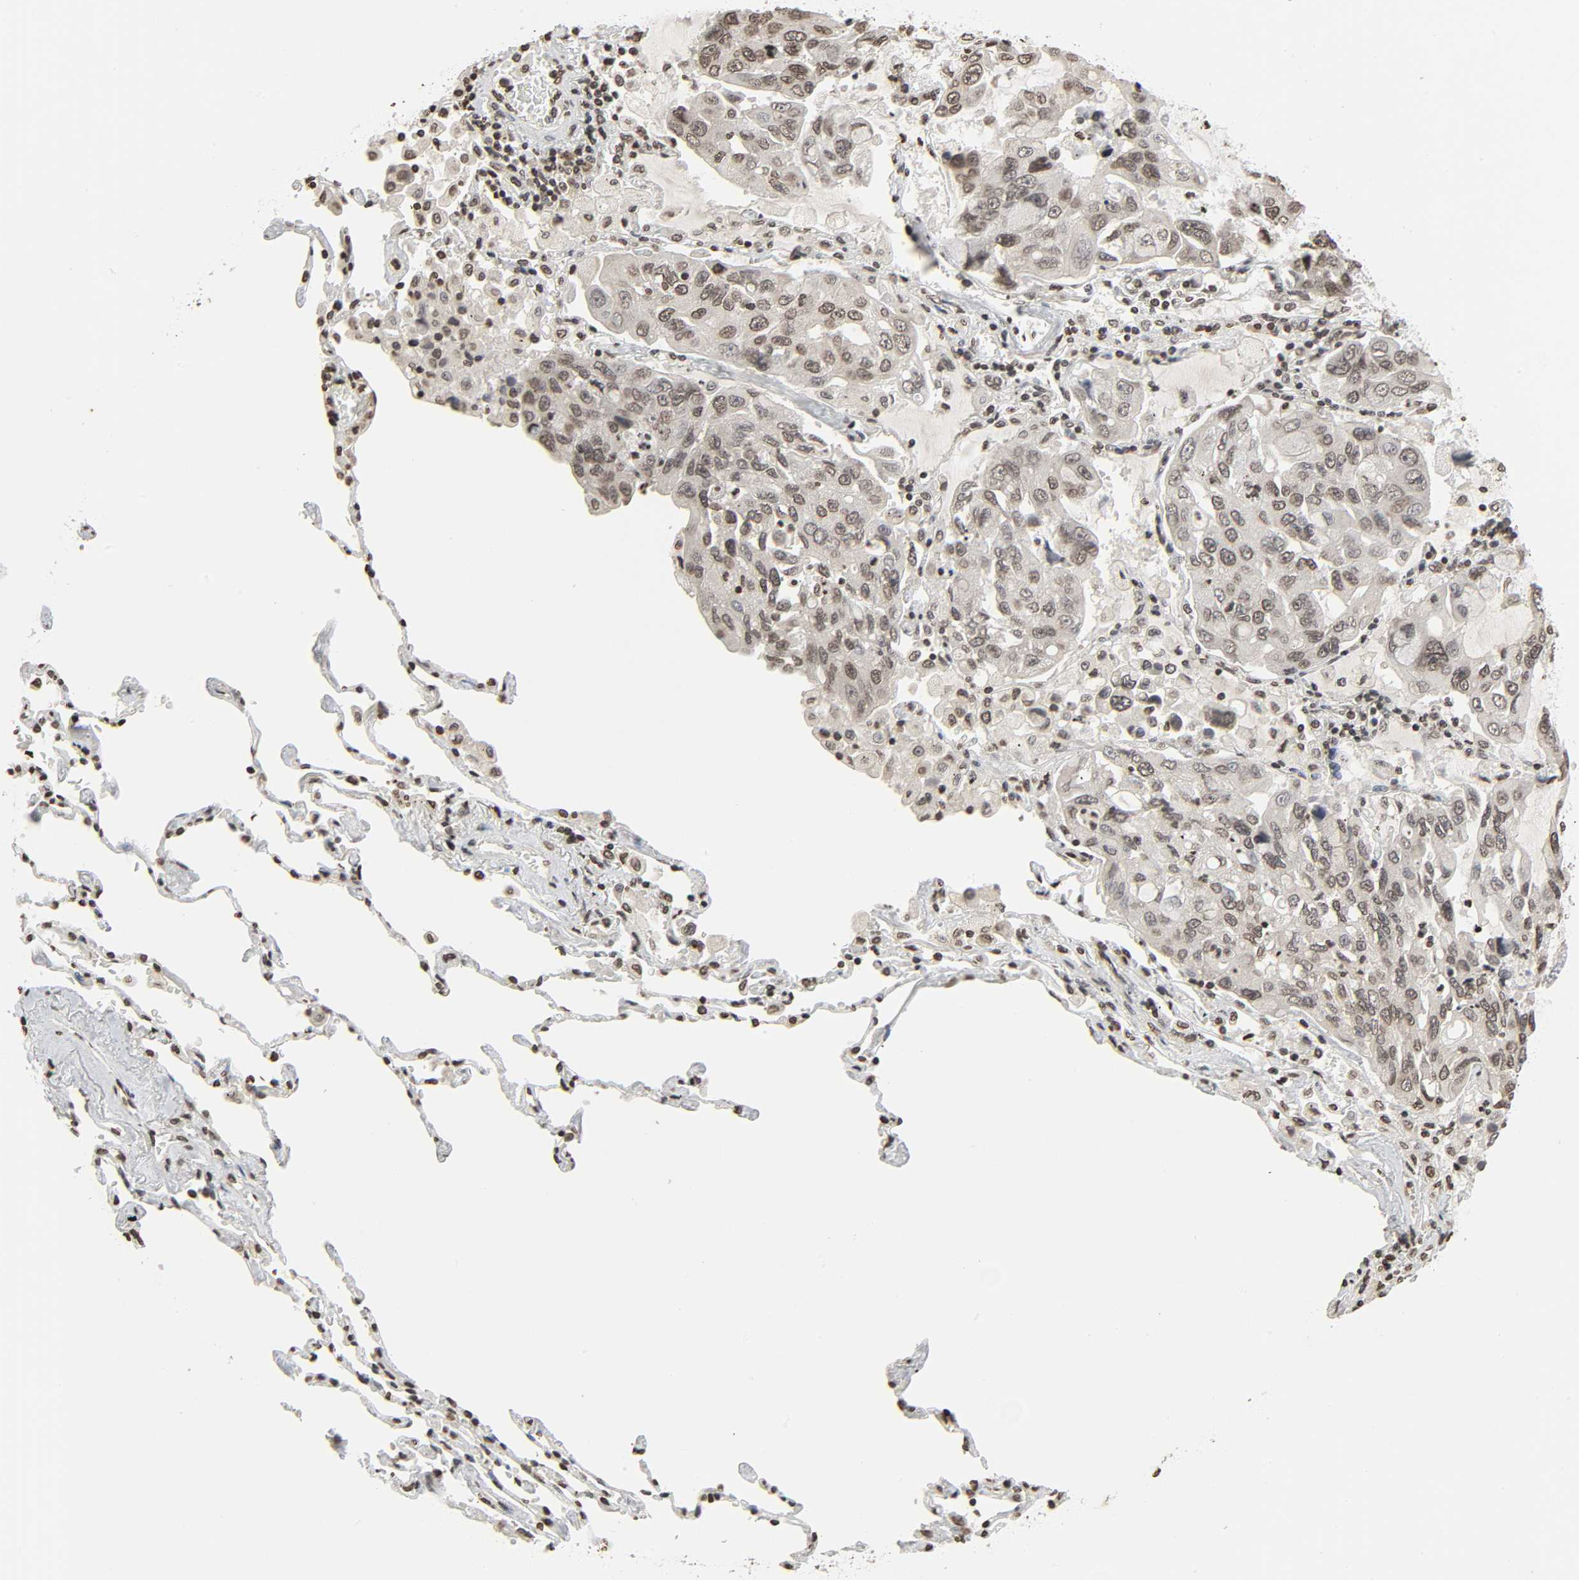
{"staining": {"intensity": "moderate", "quantity": ">75%", "location": "nuclear"}, "tissue": "lung cancer", "cell_type": "Tumor cells", "image_type": "cancer", "snomed": [{"axis": "morphology", "description": "Adenocarcinoma, NOS"}, {"axis": "topography", "description": "Lung"}], "caption": "Protein analysis of lung cancer (adenocarcinoma) tissue demonstrates moderate nuclear staining in approximately >75% of tumor cells. The staining was performed using DAB (3,3'-diaminobenzidine), with brown indicating positive protein expression. Nuclei are stained blue with hematoxylin.", "gene": "ELAVL1", "patient": {"sex": "male", "age": 64}}